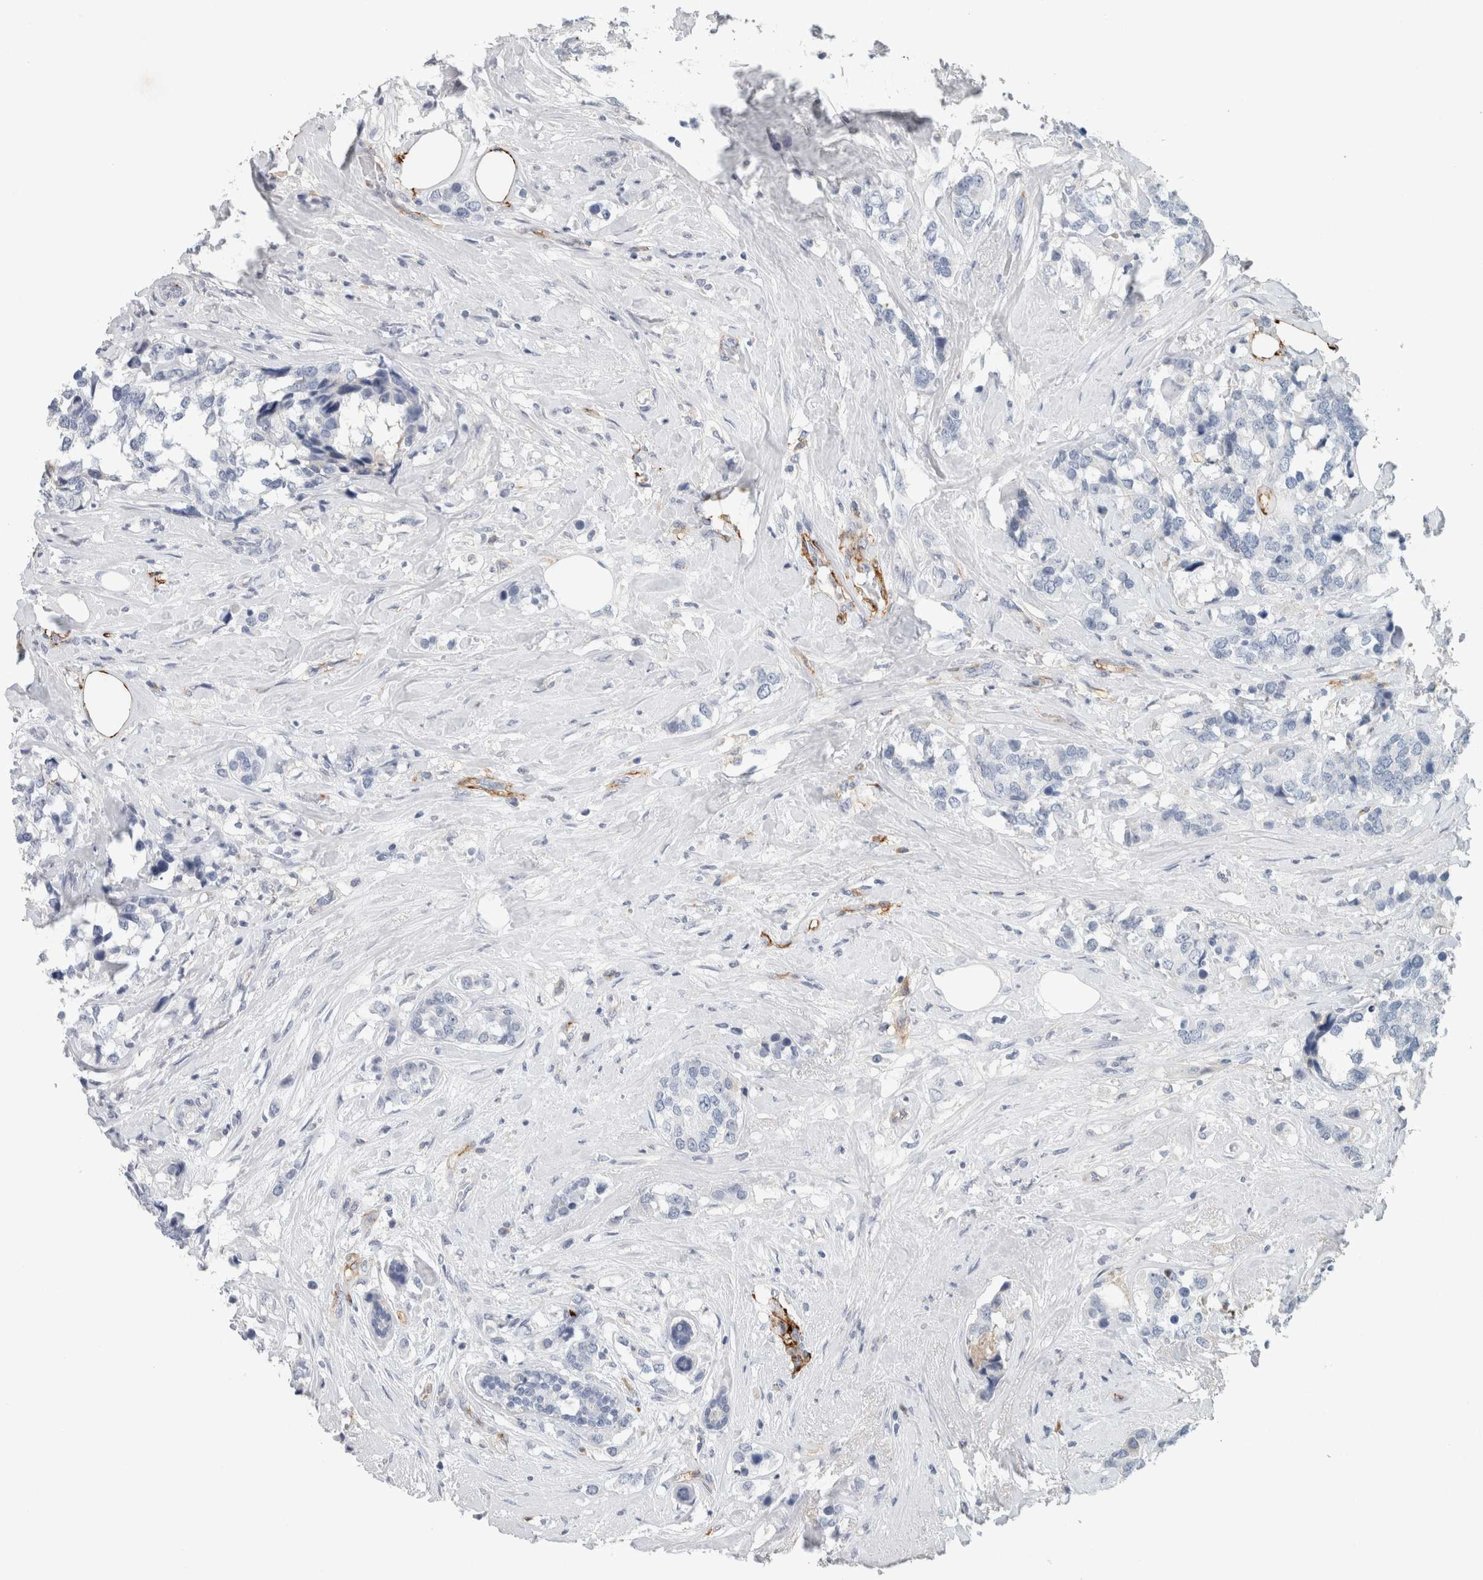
{"staining": {"intensity": "negative", "quantity": "none", "location": "none"}, "tissue": "breast cancer", "cell_type": "Tumor cells", "image_type": "cancer", "snomed": [{"axis": "morphology", "description": "Lobular carcinoma"}, {"axis": "topography", "description": "Breast"}], "caption": "Immunohistochemistry (IHC) photomicrograph of neoplastic tissue: breast cancer stained with DAB exhibits no significant protein staining in tumor cells.", "gene": "CD36", "patient": {"sex": "female", "age": 59}}